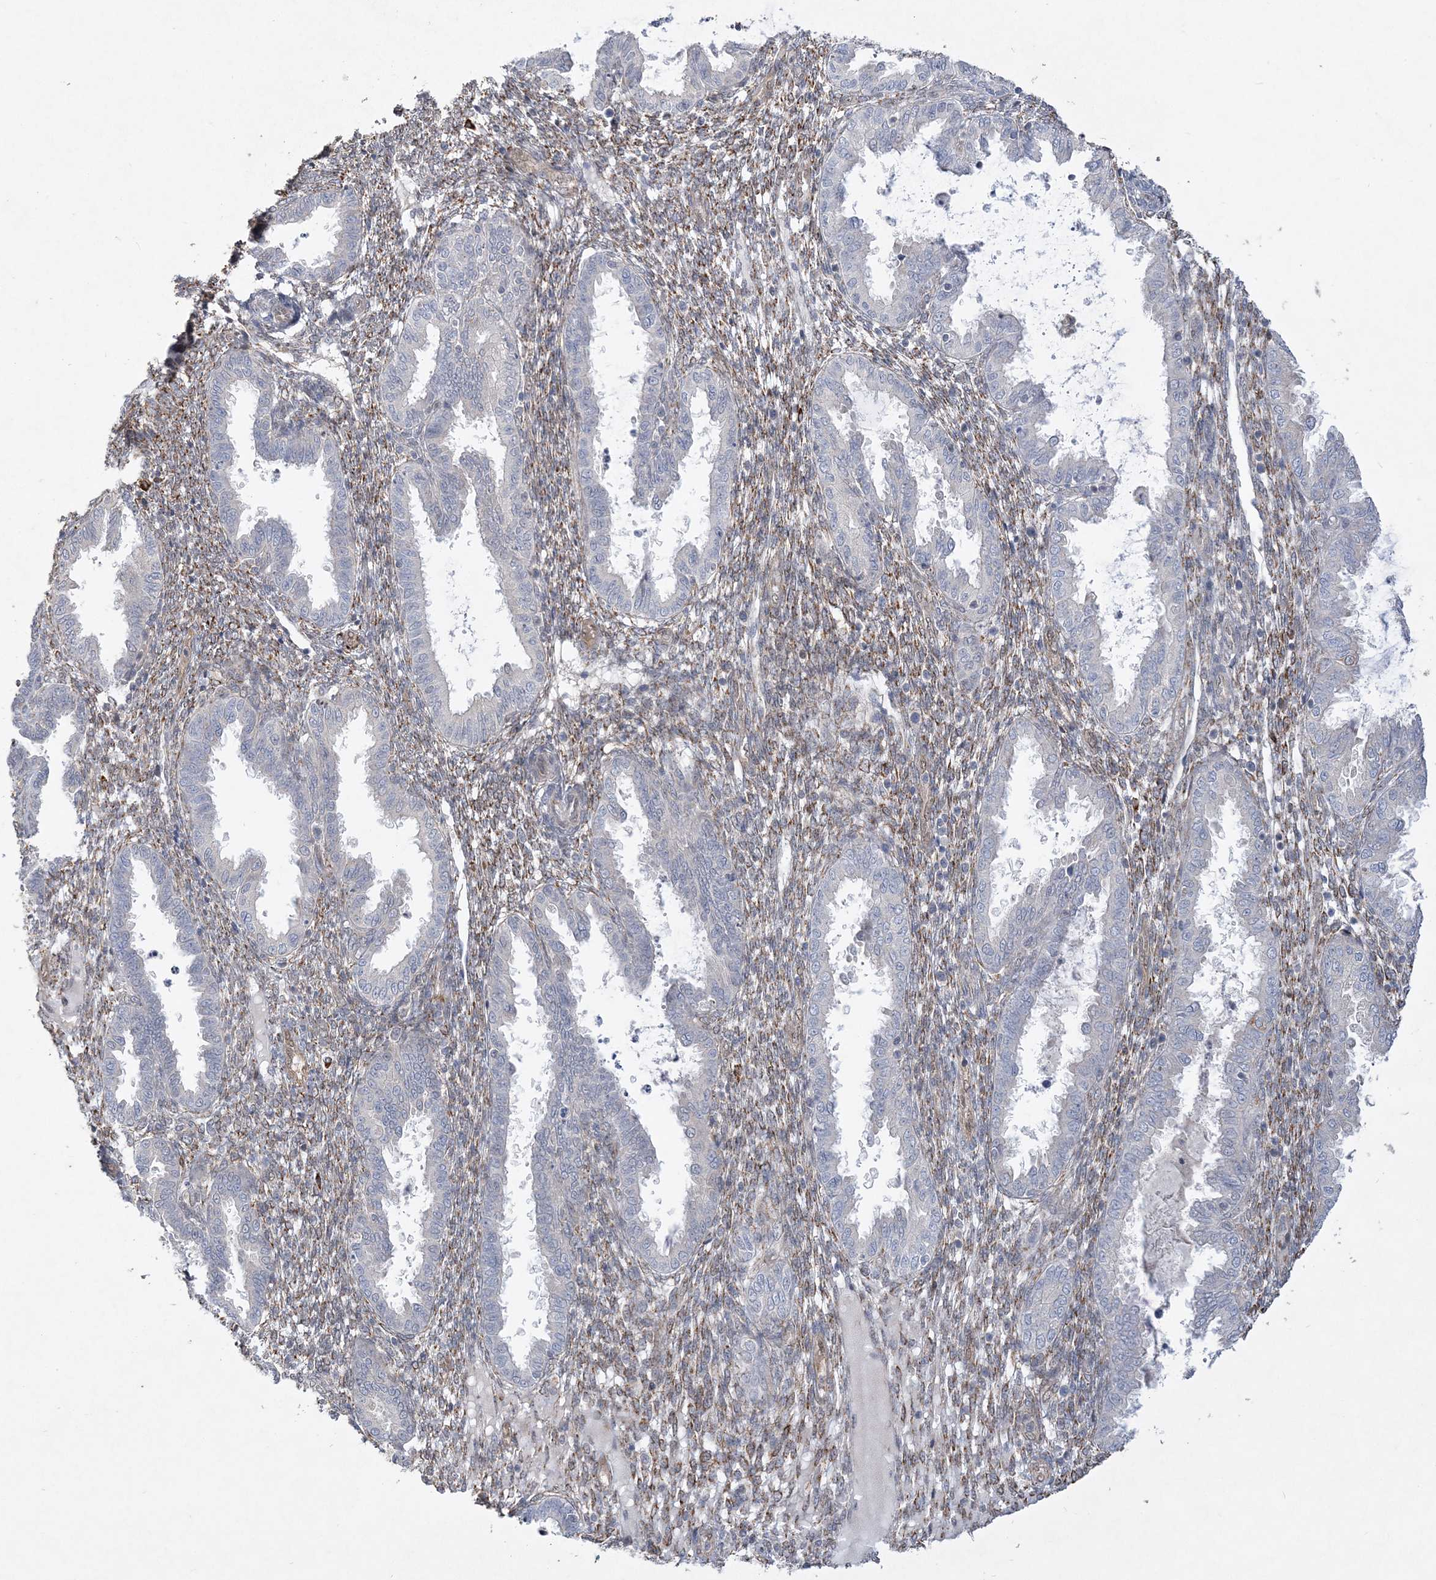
{"staining": {"intensity": "moderate", "quantity": "<25%", "location": "cytoplasmic/membranous"}, "tissue": "endometrium", "cell_type": "Cells in endometrial stroma", "image_type": "normal", "snomed": [{"axis": "morphology", "description": "Normal tissue, NOS"}, {"axis": "topography", "description": "Endometrium"}], "caption": "Immunohistochemistry staining of normal endometrium, which demonstrates low levels of moderate cytoplasmic/membranous staining in approximately <25% of cells in endometrial stroma indicating moderate cytoplasmic/membranous protein positivity. The staining was performed using DAB (brown) for protein detection and nuclei were counterstained in hematoxylin (blue).", "gene": "INPP1", "patient": {"sex": "female", "age": 33}}